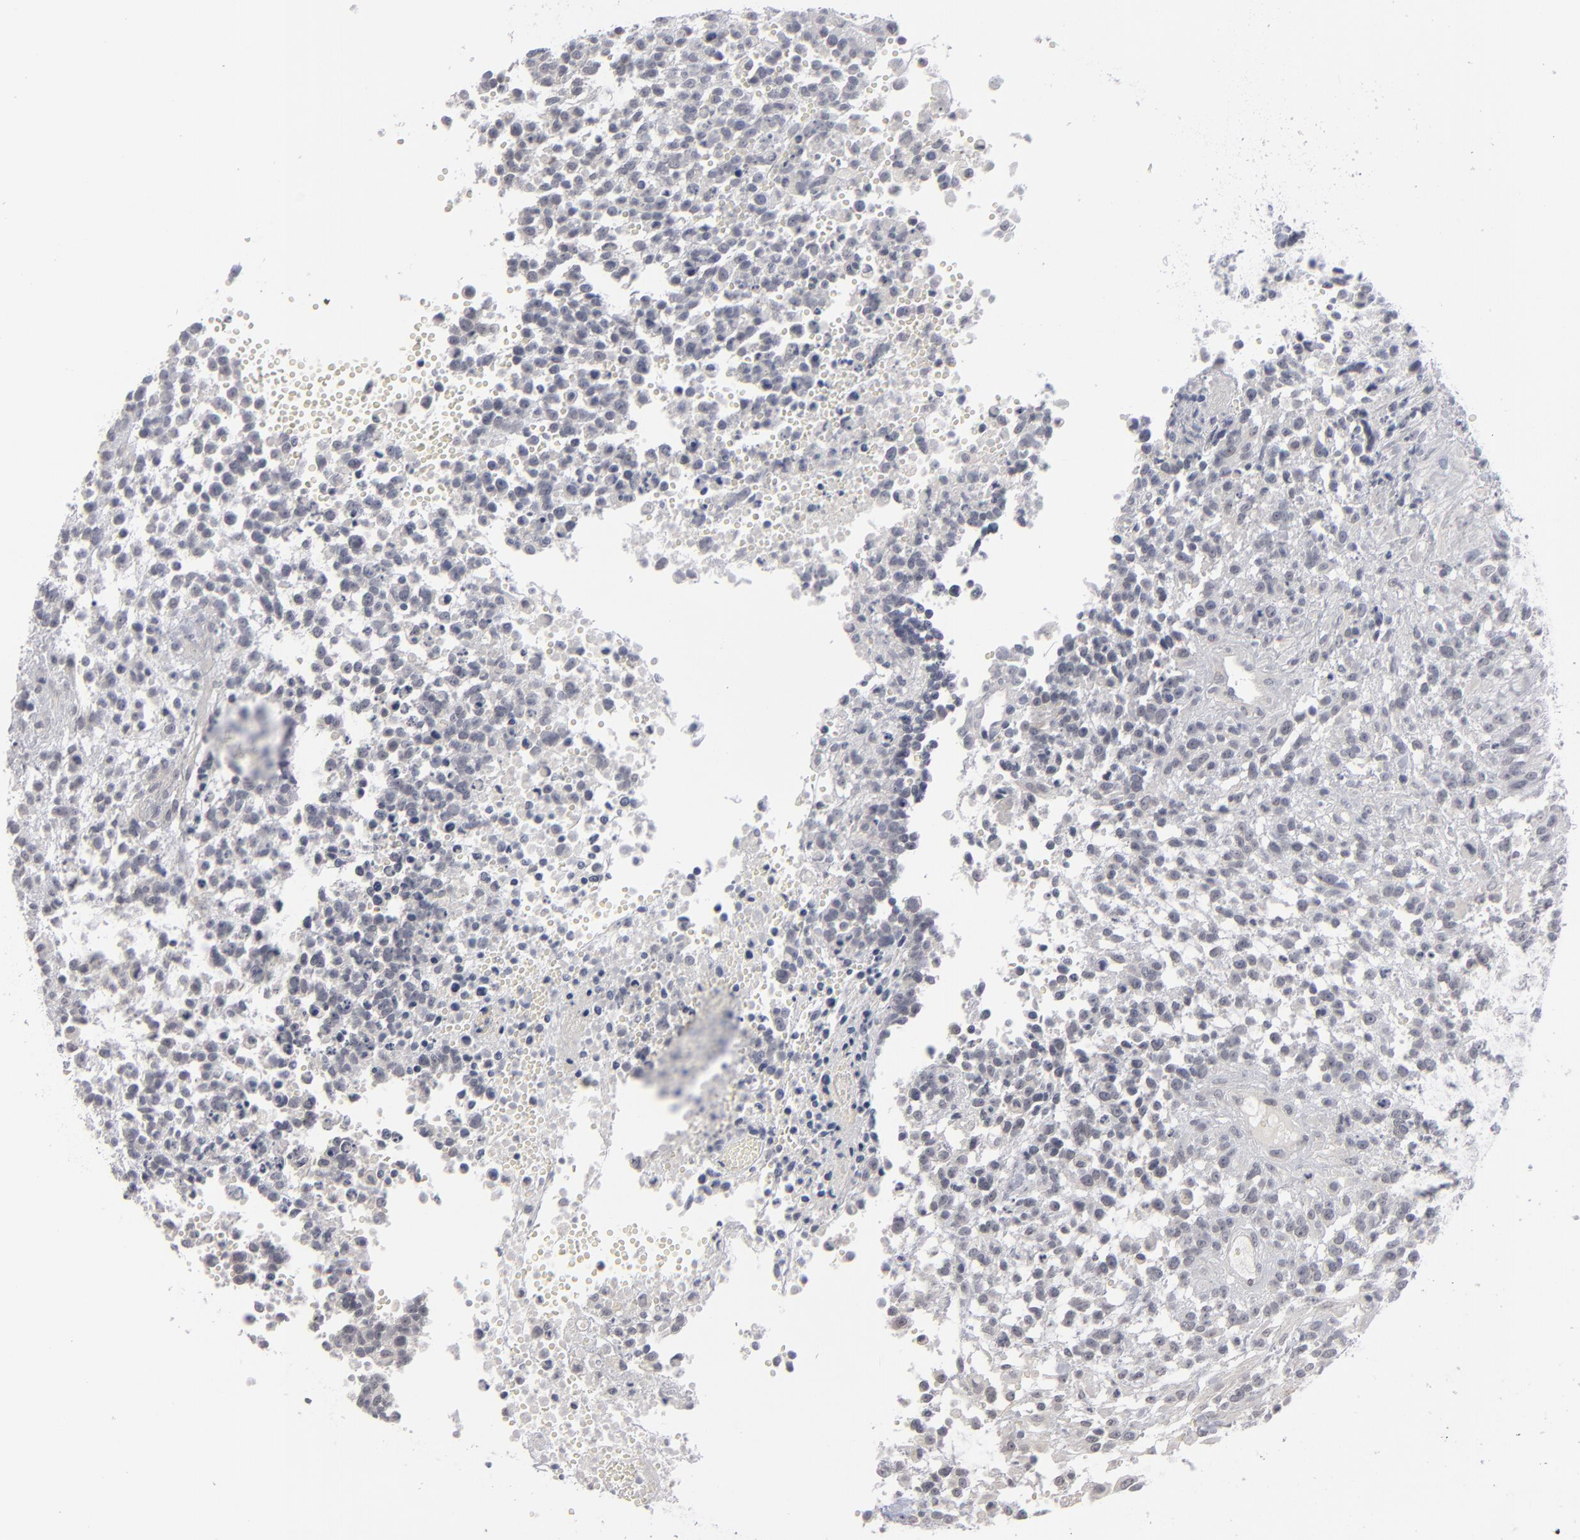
{"staining": {"intensity": "negative", "quantity": "none", "location": "none"}, "tissue": "glioma", "cell_type": "Tumor cells", "image_type": "cancer", "snomed": [{"axis": "morphology", "description": "Glioma, malignant, High grade"}, {"axis": "topography", "description": "Brain"}], "caption": "Glioma stained for a protein using immunohistochemistry (IHC) shows no expression tumor cells.", "gene": "KIAA1210", "patient": {"sex": "male", "age": 66}}